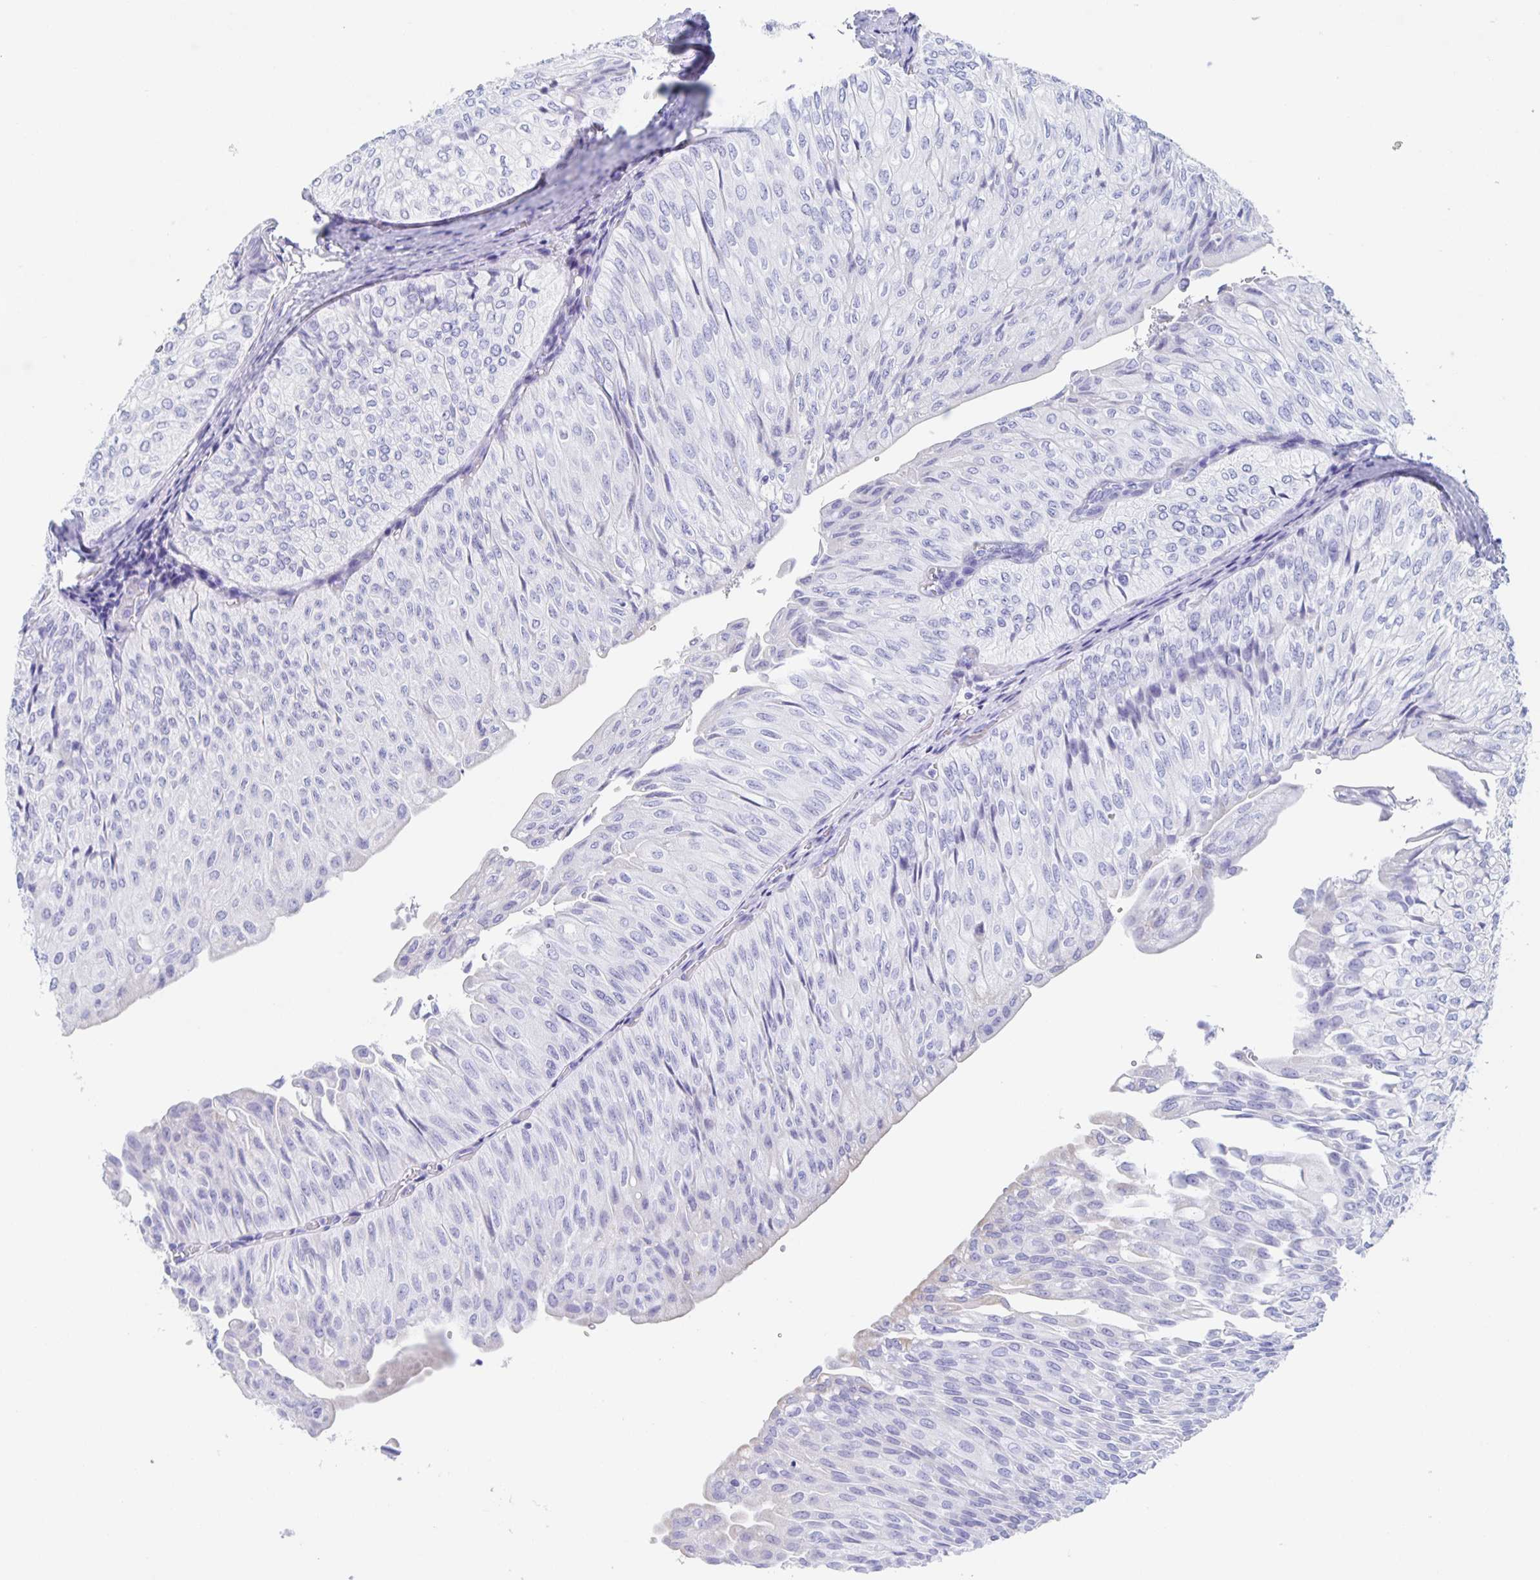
{"staining": {"intensity": "negative", "quantity": "none", "location": "none"}, "tissue": "urothelial cancer", "cell_type": "Tumor cells", "image_type": "cancer", "snomed": [{"axis": "morphology", "description": "Urothelial carcinoma, NOS"}, {"axis": "topography", "description": "Urinary bladder"}], "caption": "Tumor cells show no significant protein staining in transitional cell carcinoma.", "gene": "DMBT1", "patient": {"sex": "male", "age": 62}}